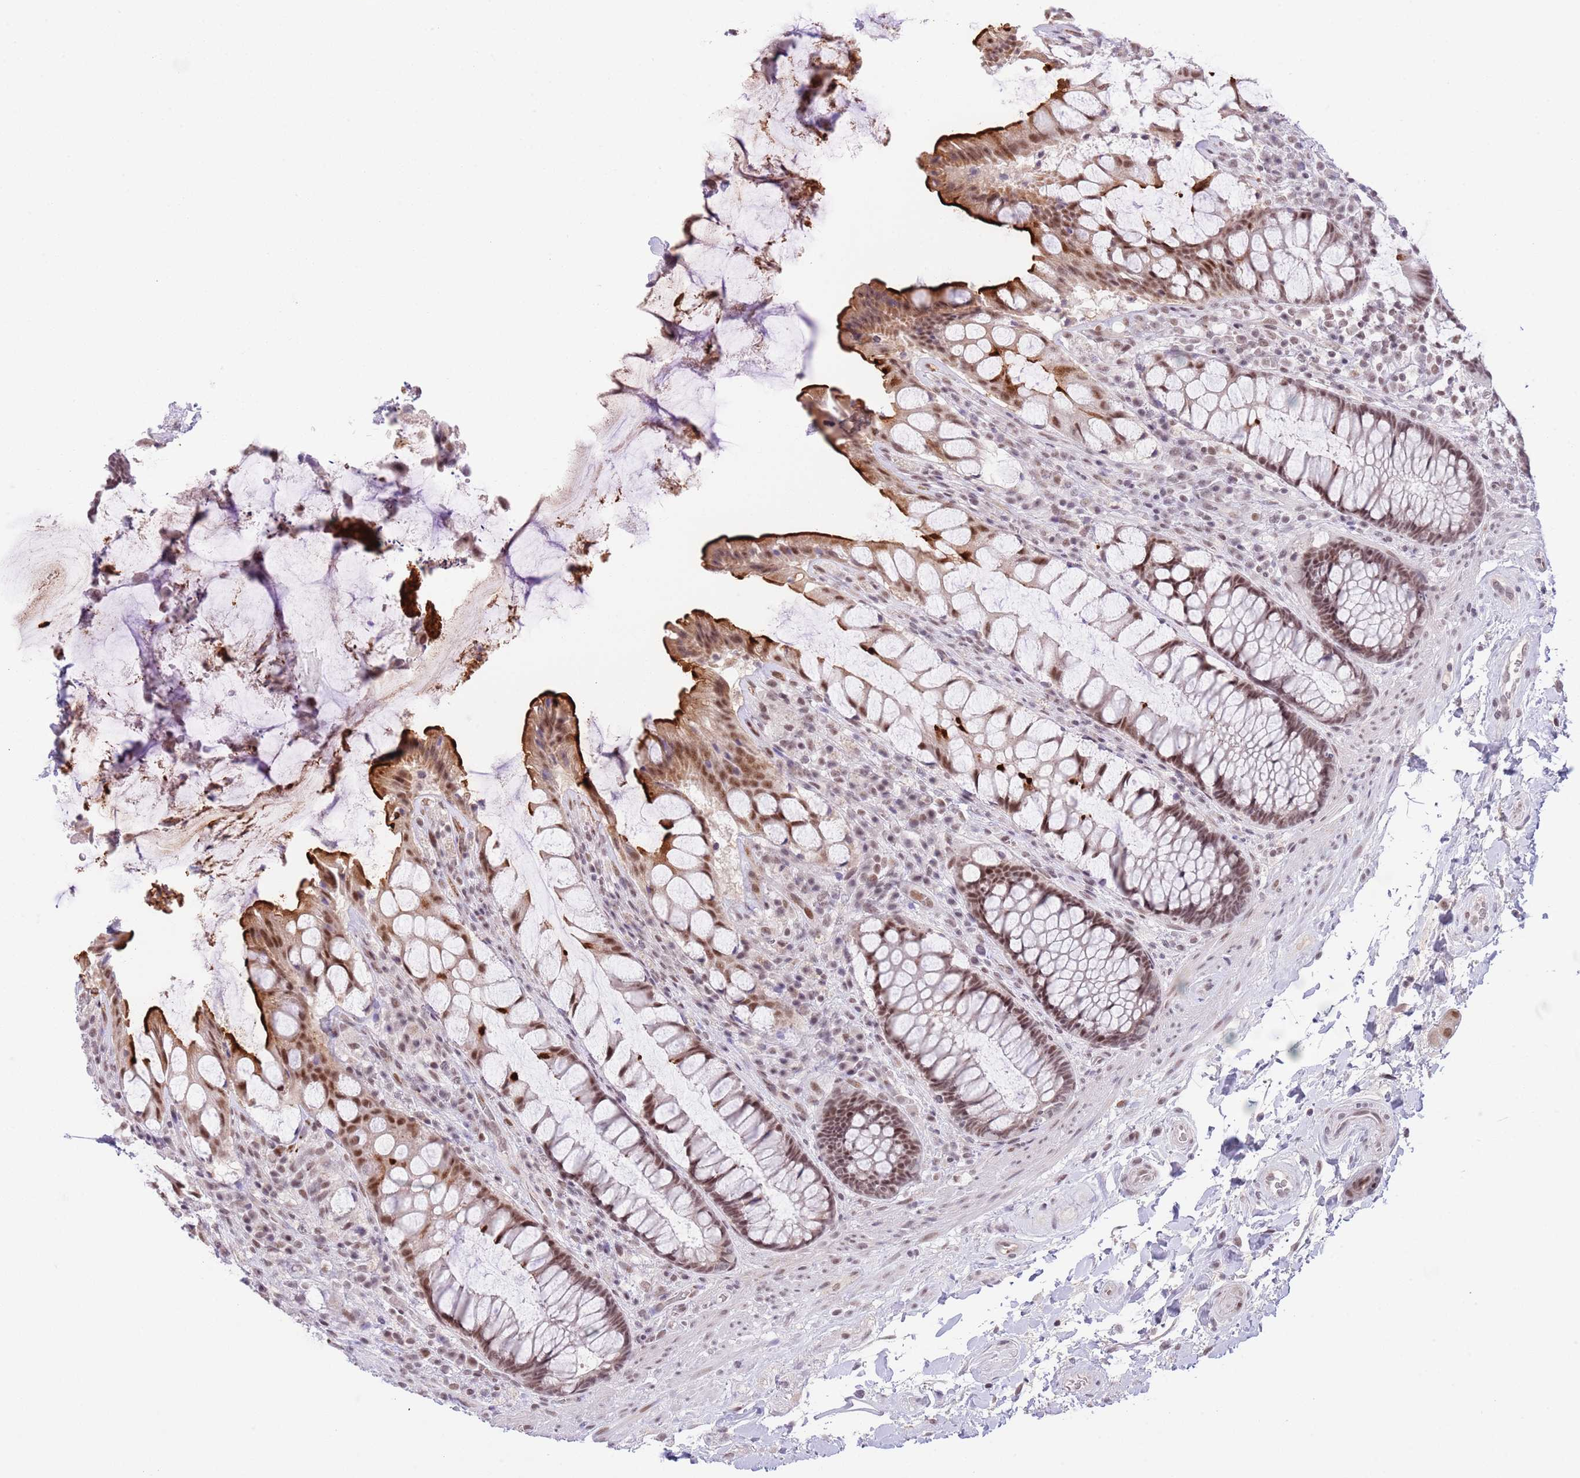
{"staining": {"intensity": "strong", "quantity": "25%-75%", "location": "cytoplasmic/membranous,nuclear"}, "tissue": "rectum", "cell_type": "Glandular cells", "image_type": "normal", "snomed": [{"axis": "morphology", "description": "Normal tissue, NOS"}, {"axis": "topography", "description": "Rectum"}], "caption": "This is a photomicrograph of IHC staining of unremarkable rectum, which shows strong positivity in the cytoplasmic/membranous,nuclear of glandular cells.", "gene": "RFX1", "patient": {"sex": "female", "age": 58}}